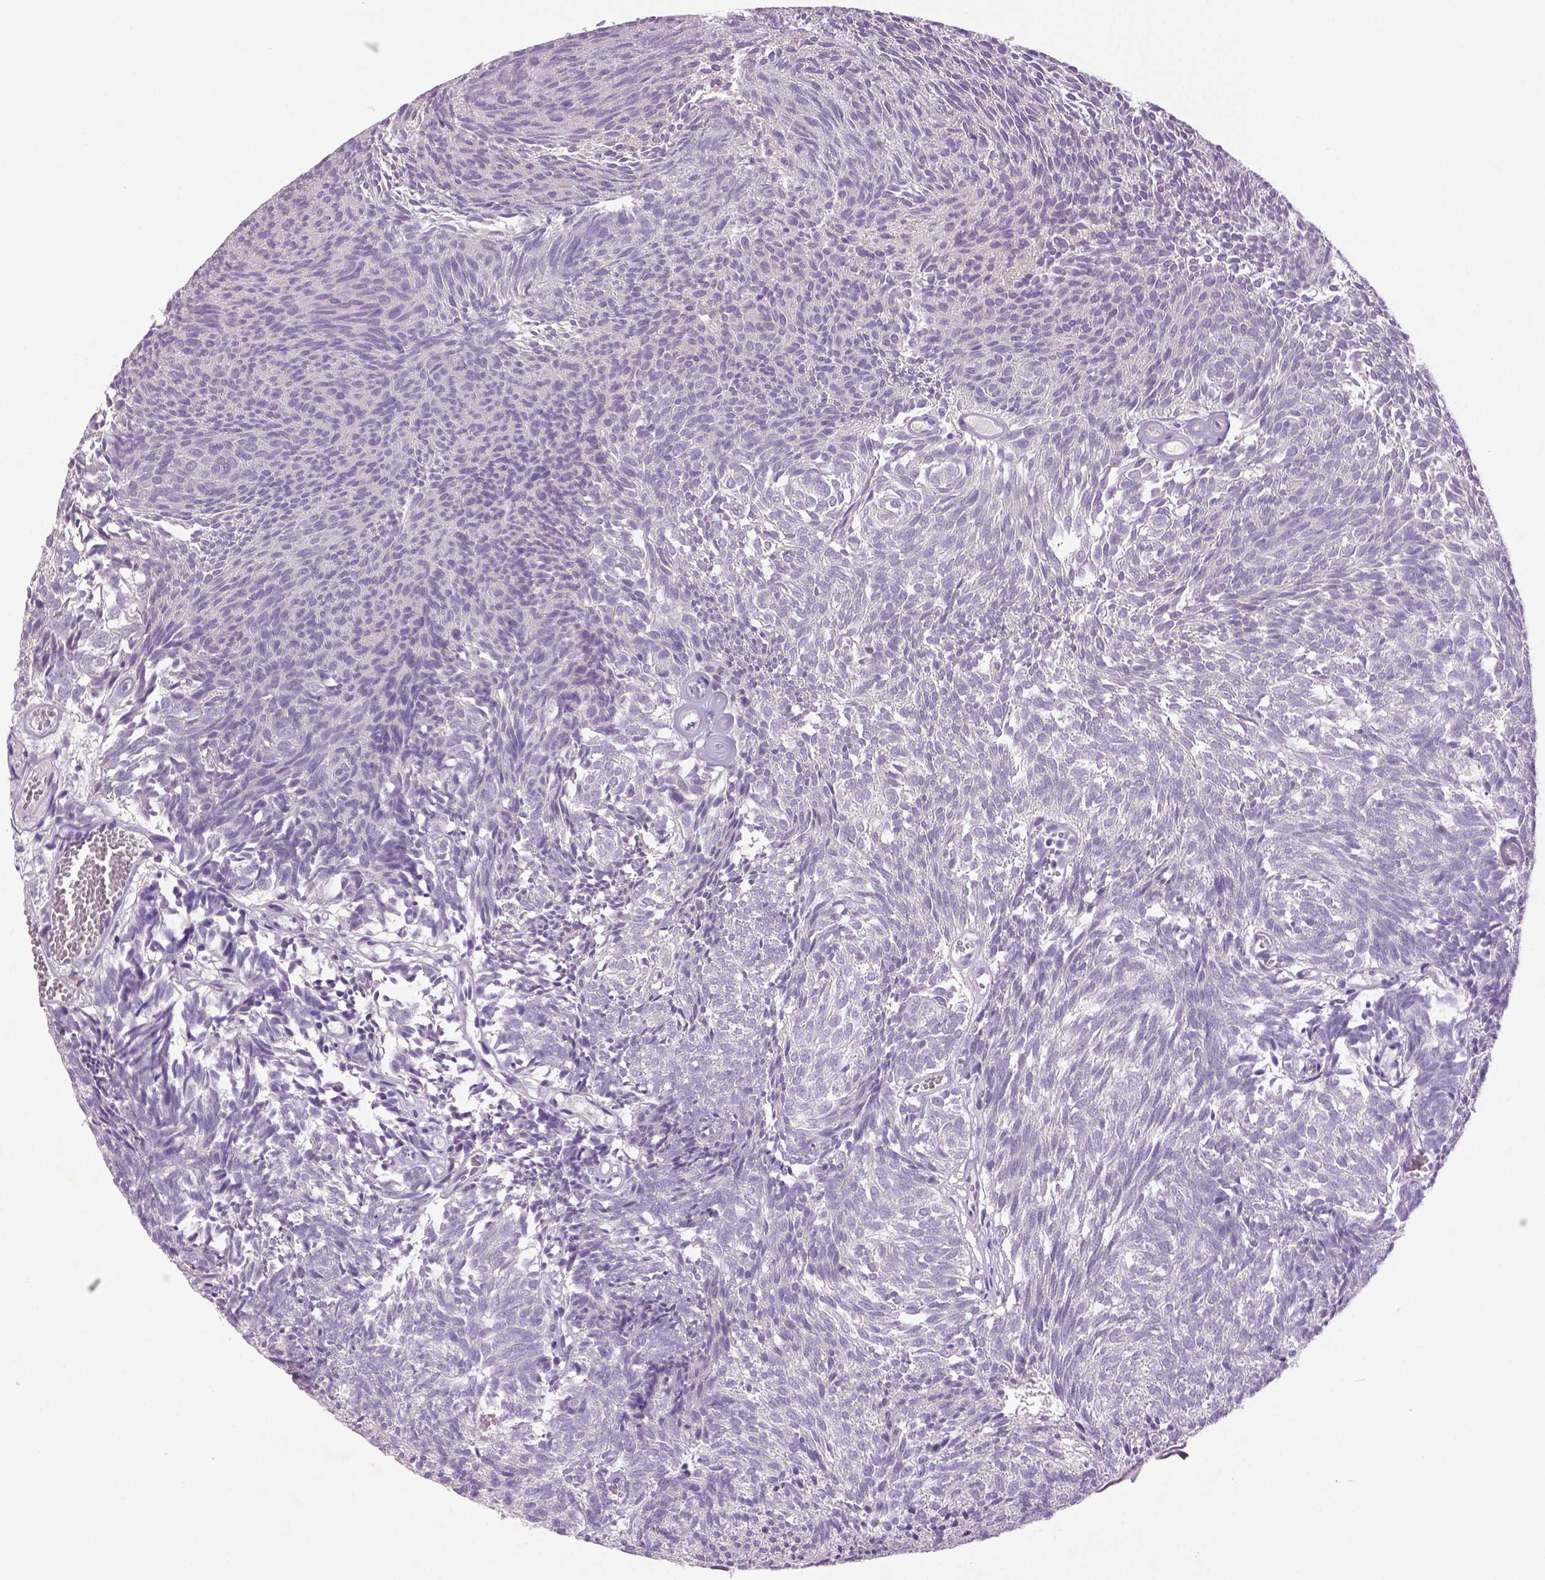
{"staining": {"intensity": "negative", "quantity": "none", "location": "none"}, "tissue": "urothelial cancer", "cell_type": "Tumor cells", "image_type": "cancer", "snomed": [{"axis": "morphology", "description": "Urothelial carcinoma, Low grade"}, {"axis": "topography", "description": "Urinary bladder"}], "caption": "High magnification brightfield microscopy of urothelial cancer stained with DAB (brown) and counterstained with hematoxylin (blue): tumor cells show no significant expression.", "gene": "DNAH12", "patient": {"sex": "male", "age": 77}}